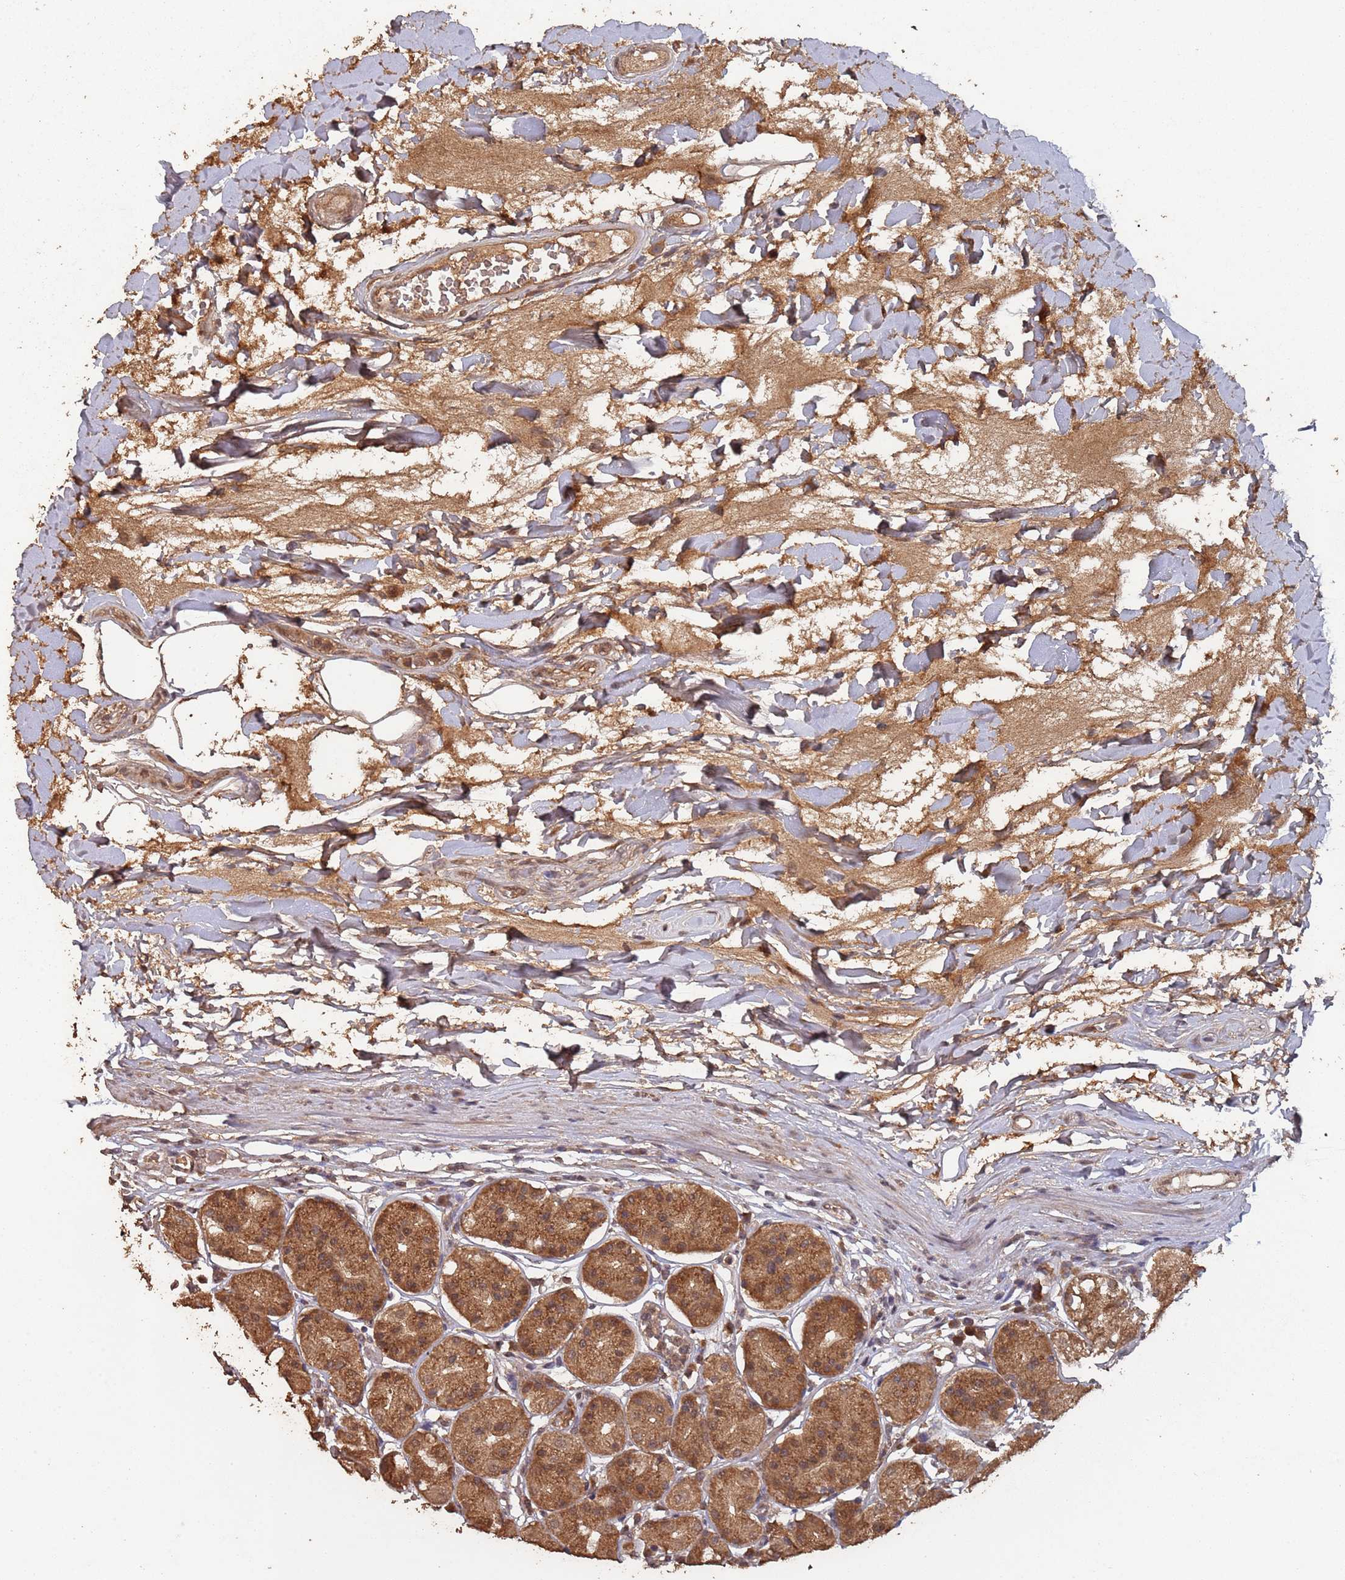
{"staining": {"intensity": "moderate", "quantity": ">75%", "location": "cytoplasmic/membranous,nuclear"}, "tissue": "stomach", "cell_type": "Glandular cells", "image_type": "normal", "snomed": [{"axis": "morphology", "description": "Normal tissue, NOS"}, {"axis": "topography", "description": "Stomach"}, {"axis": "topography", "description": "Stomach, lower"}], "caption": "This is a photomicrograph of IHC staining of normal stomach, which shows moderate staining in the cytoplasmic/membranous,nuclear of glandular cells.", "gene": "FRAT1", "patient": {"sex": "female", "age": 56}}